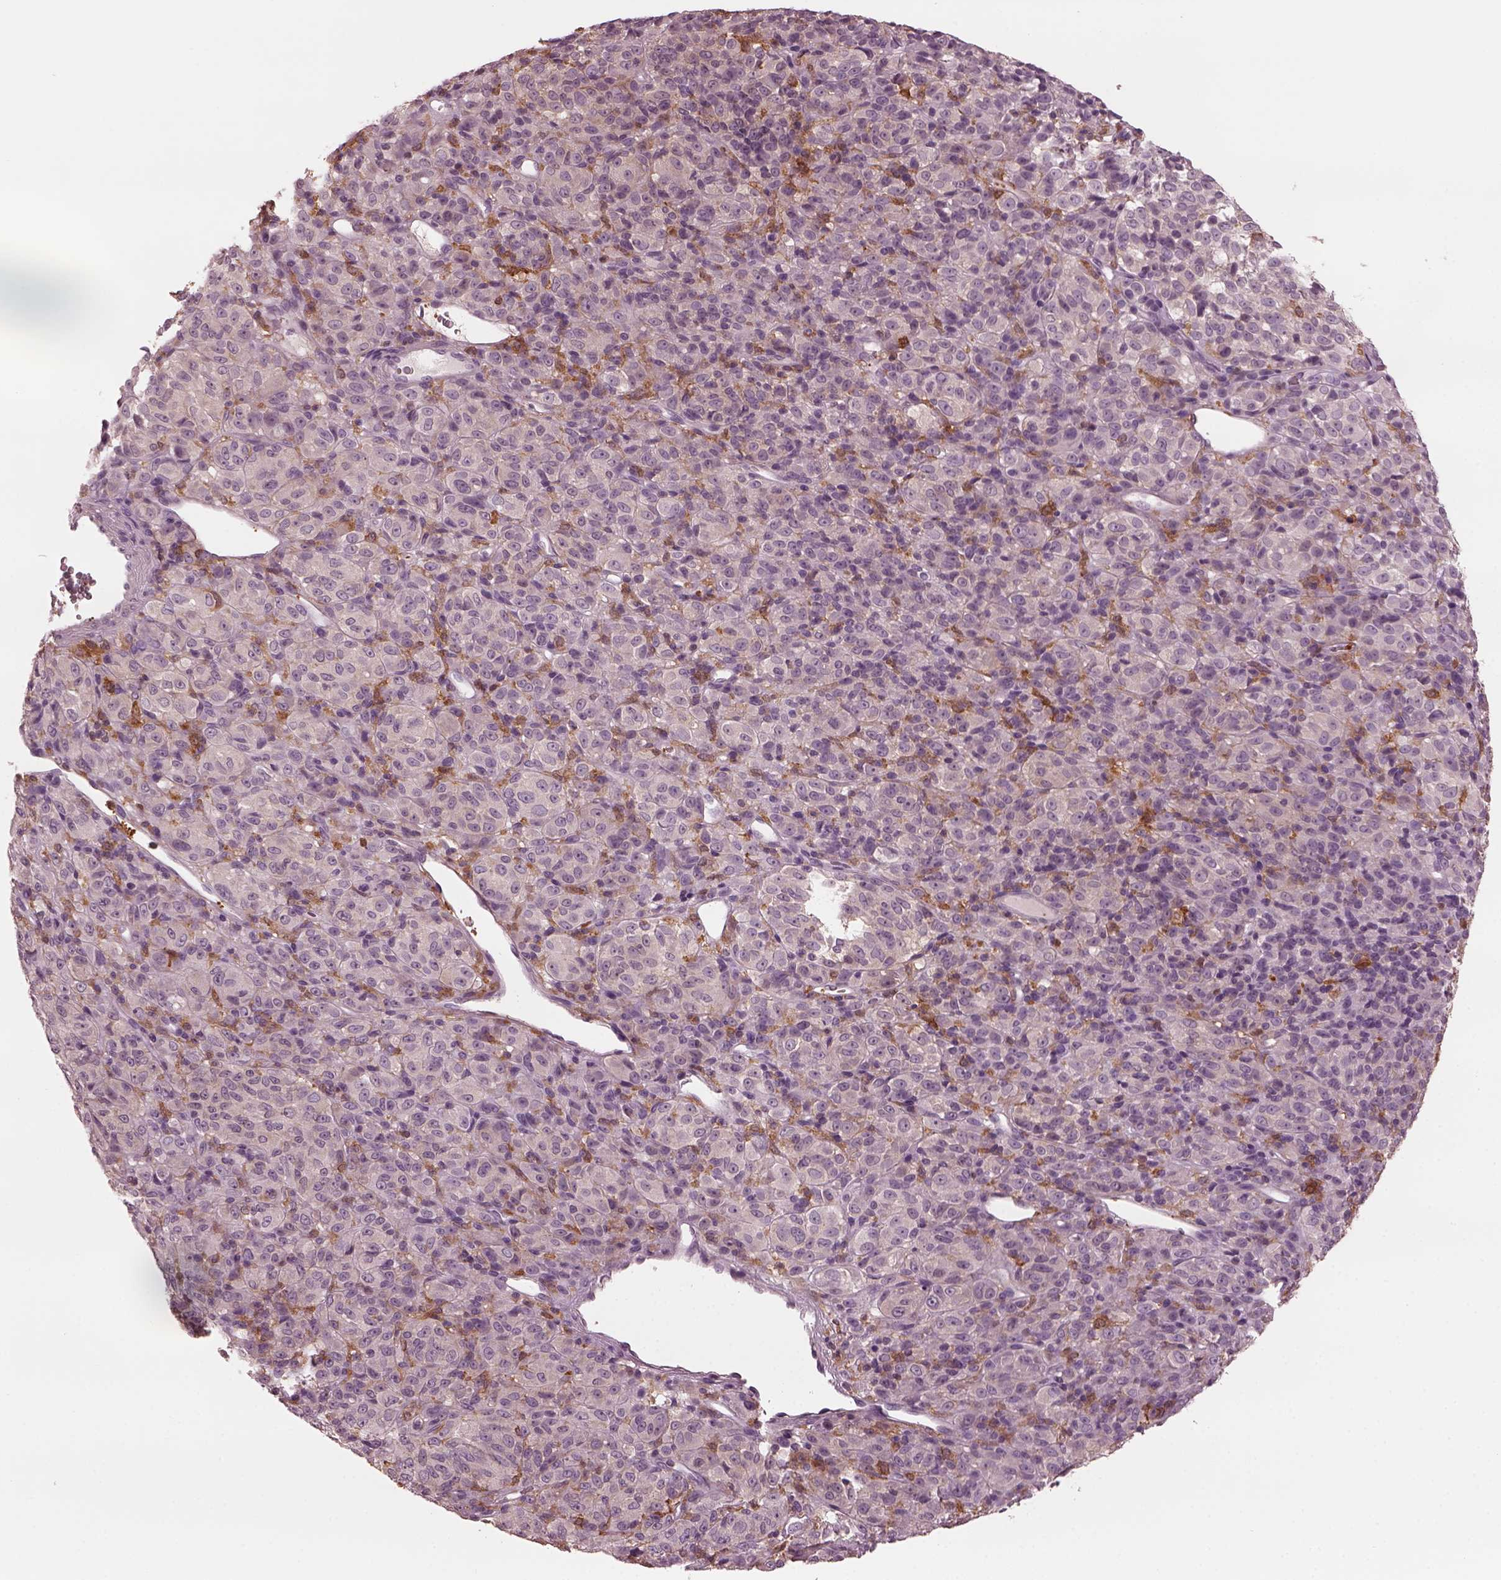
{"staining": {"intensity": "negative", "quantity": "none", "location": "none"}, "tissue": "melanoma", "cell_type": "Tumor cells", "image_type": "cancer", "snomed": [{"axis": "morphology", "description": "Malignant melanoma, Metastatic site"}, {"axis": "topography", "description": "Brain"}], "caption": "Immunohistochemical staining of melanoma reveals no significant staining in tumor cells. The staining is performed using DAB (3,3'-diaminobenzidine) brown chromogen with nuclei counter-stained in using hematoxylin.", "gene": "PSTPIP2", "patient": {"sex": "female", "age": 56}}